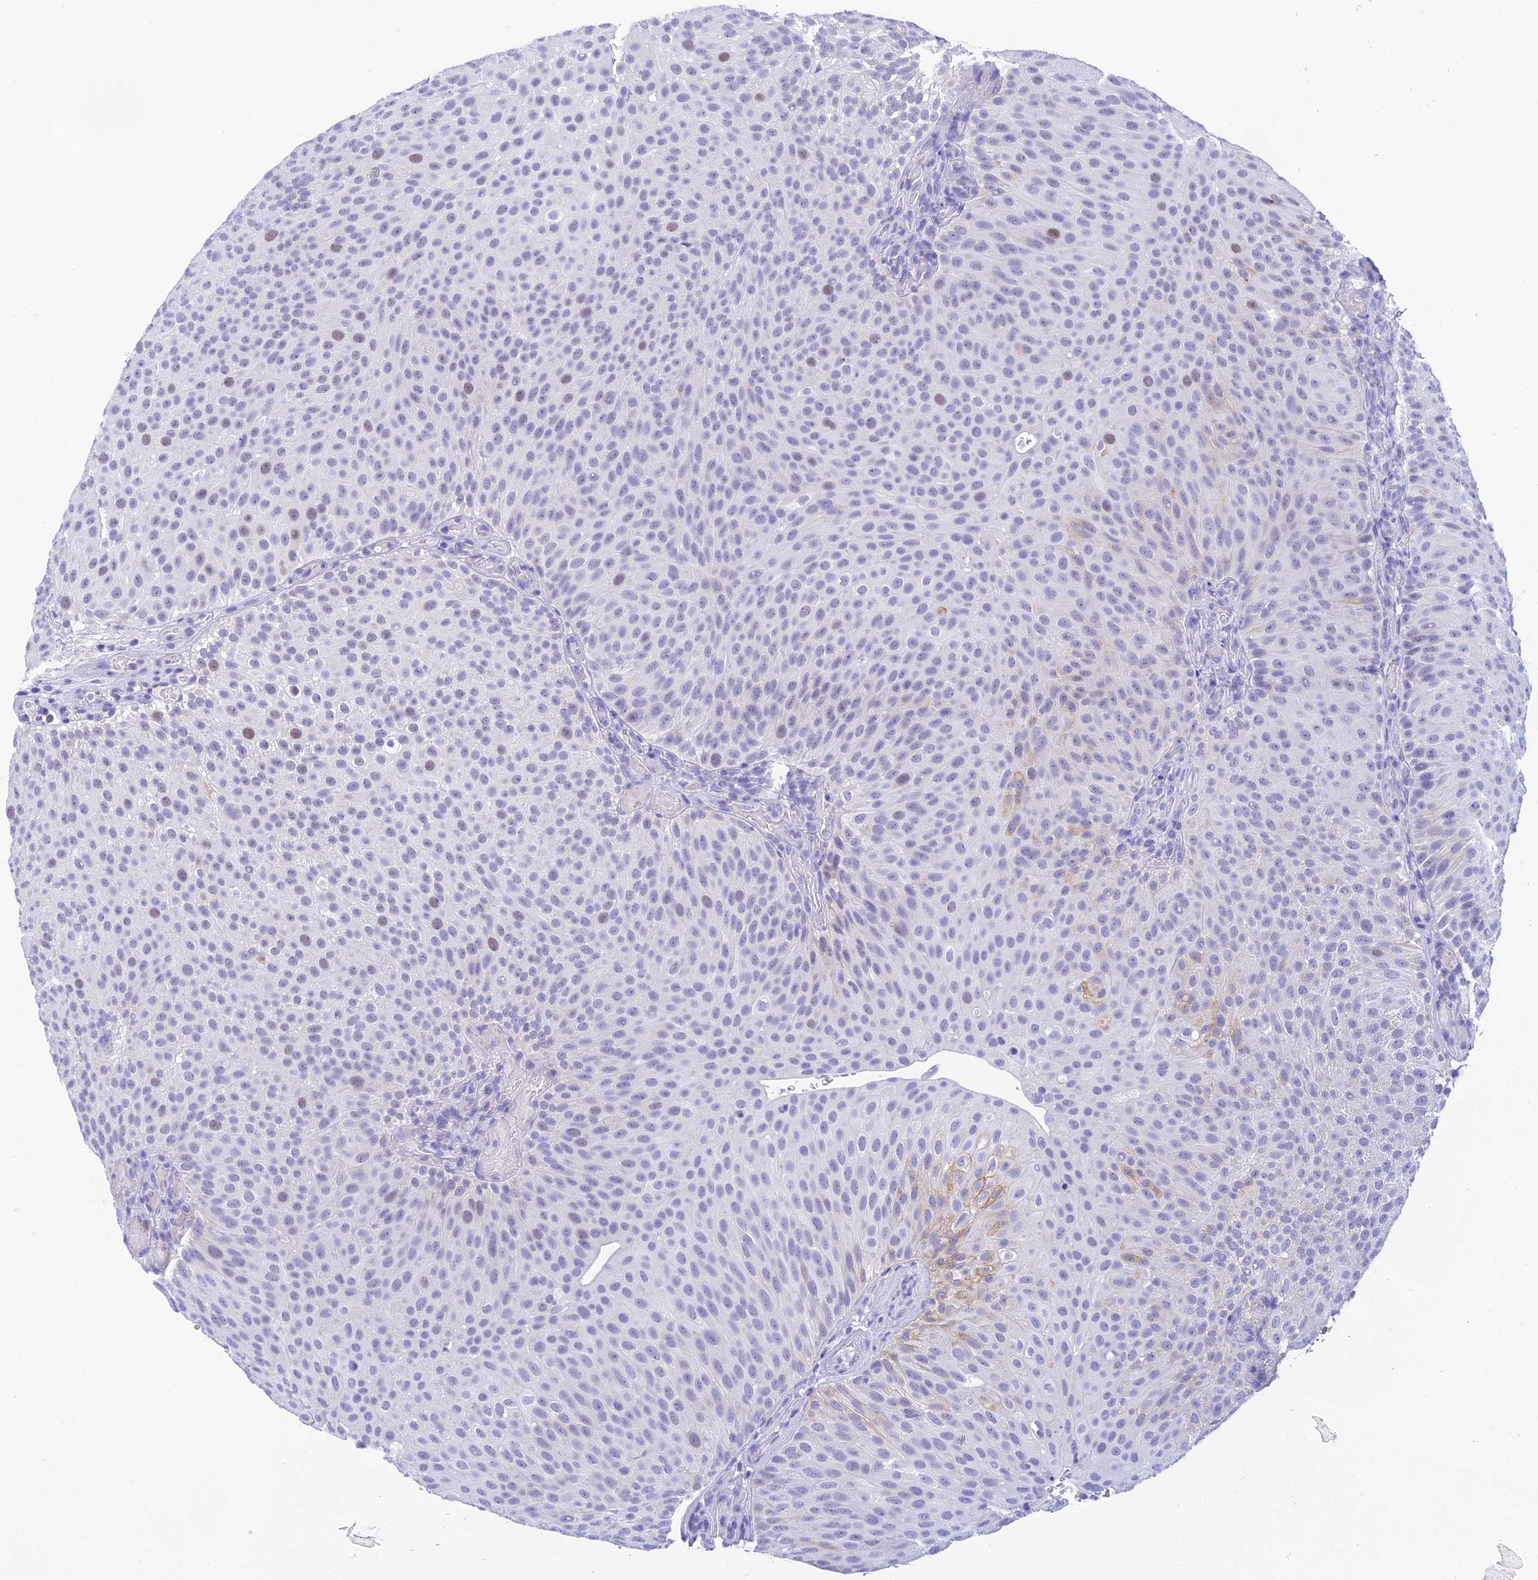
{"staining": {"intensity": "negative", "quantity": "none", "location": "none"}, "tissue": "urothelial cancer", "cell_type": "Tumor cells", "image_type": "cancer", "snomed": [{"axis": "morphology", "description": "Urothelial carcinoma, Low grade"}, {"axis": "topography", "description": "Urinary bladder"}], "caption": "Immunohistochemical staining of human urothelial cancer exhibits no significant expression in tumor cells. (DAB immunohistochemistry (IHC) with hematoxylin counter stain).", "gene": "KDELR3", "patient": {"sex": "male", "age": 78}}